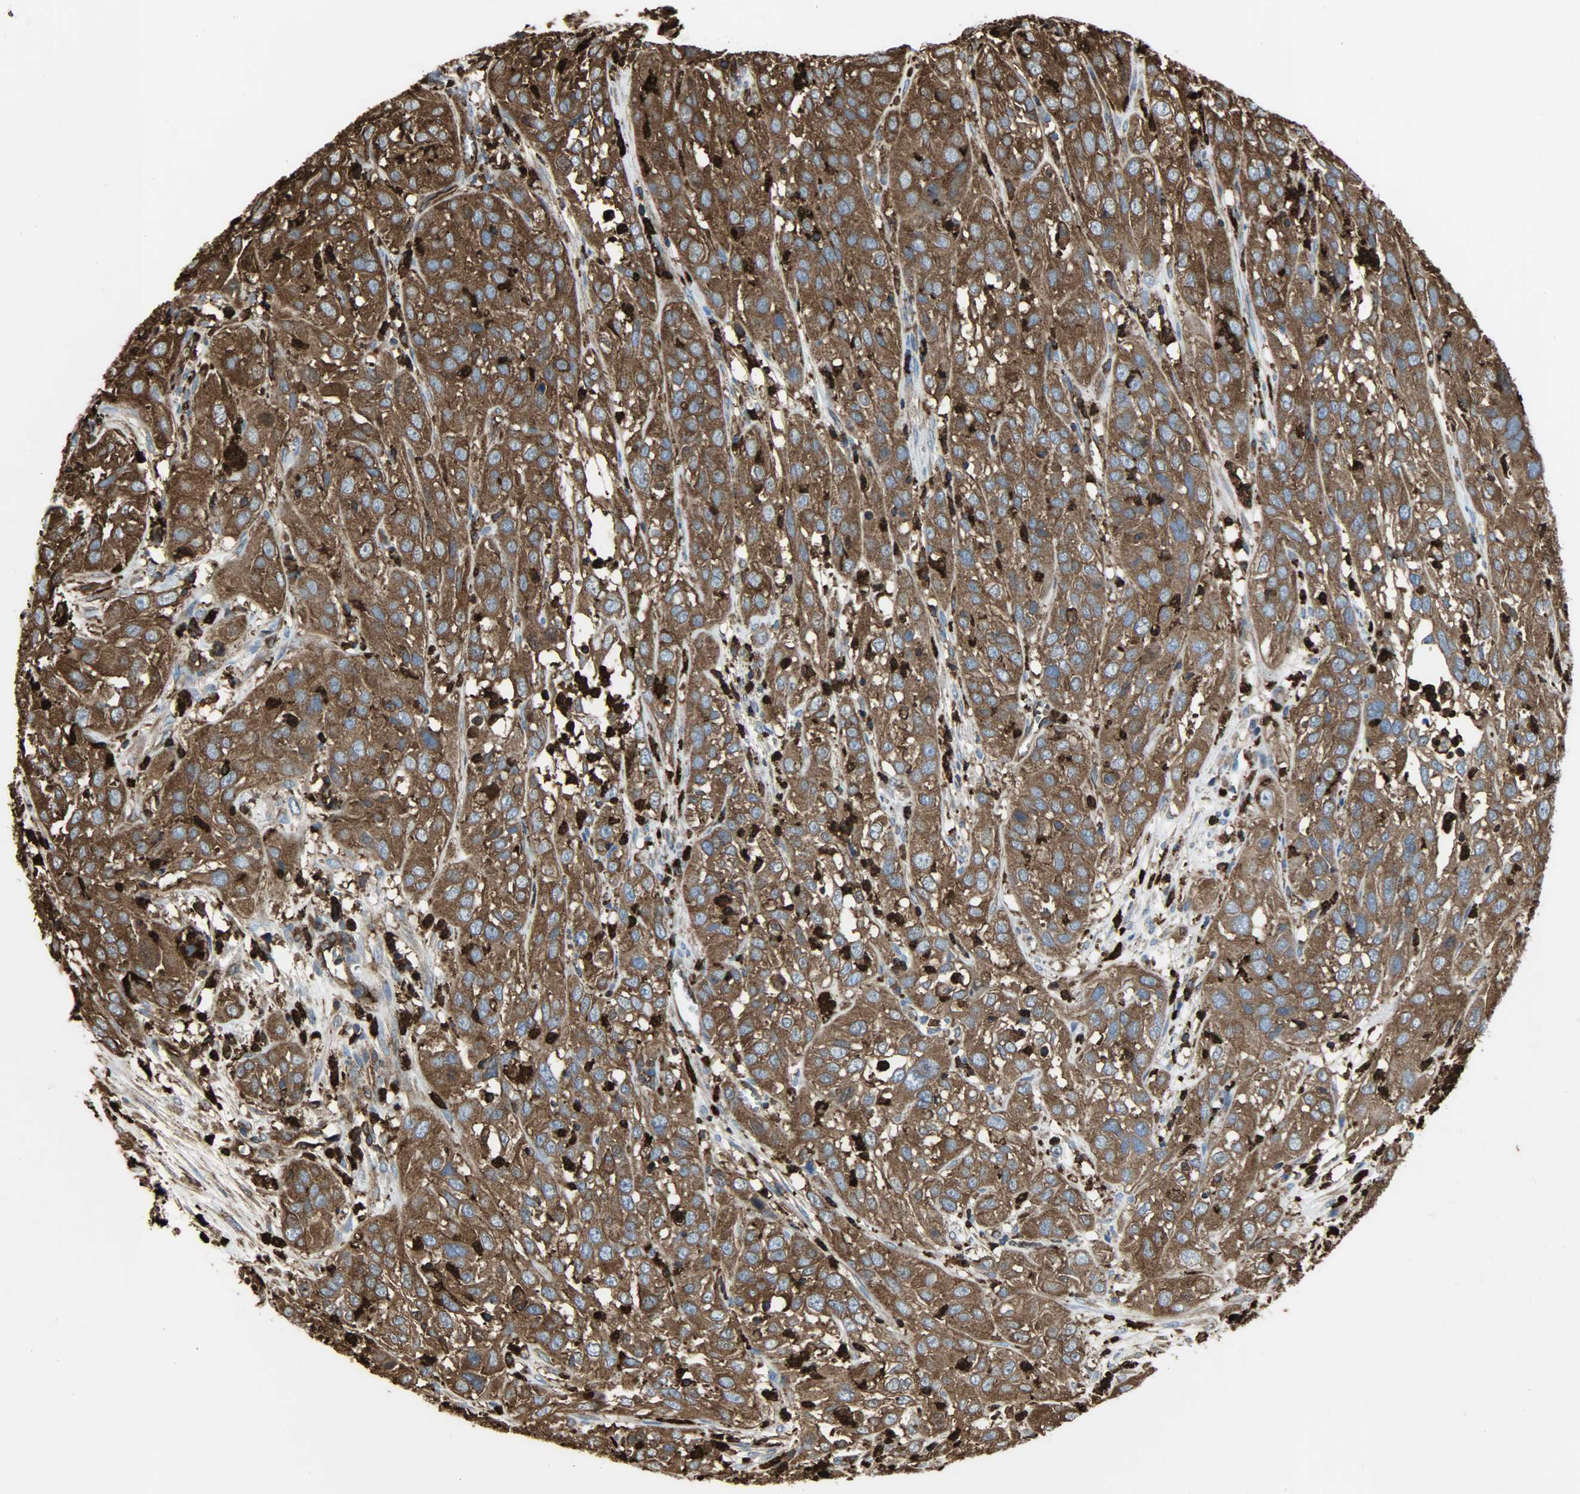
{"staining": {"intensity": "strong", "quantity": ">75%", "location": "cytoplasmic/membranous"}, "tissue": "cervical cancer", "cell_type": "Tumor cells", "image_type": "cancer", "snomed": [{"axis": "morphology", "description": "Squamous cell carcinoma, NOS"}, {"axis": "topography", "description": "Cervix"}], "caption": "Strong cytoplasmic/membranous positivity for a protein is identified in about >75% of tumor cells of squamous cell carcinoma (cervical) using immunohistochemistry.", "gene": "VASP", "patient": {"sex": "female", "age": 32}}